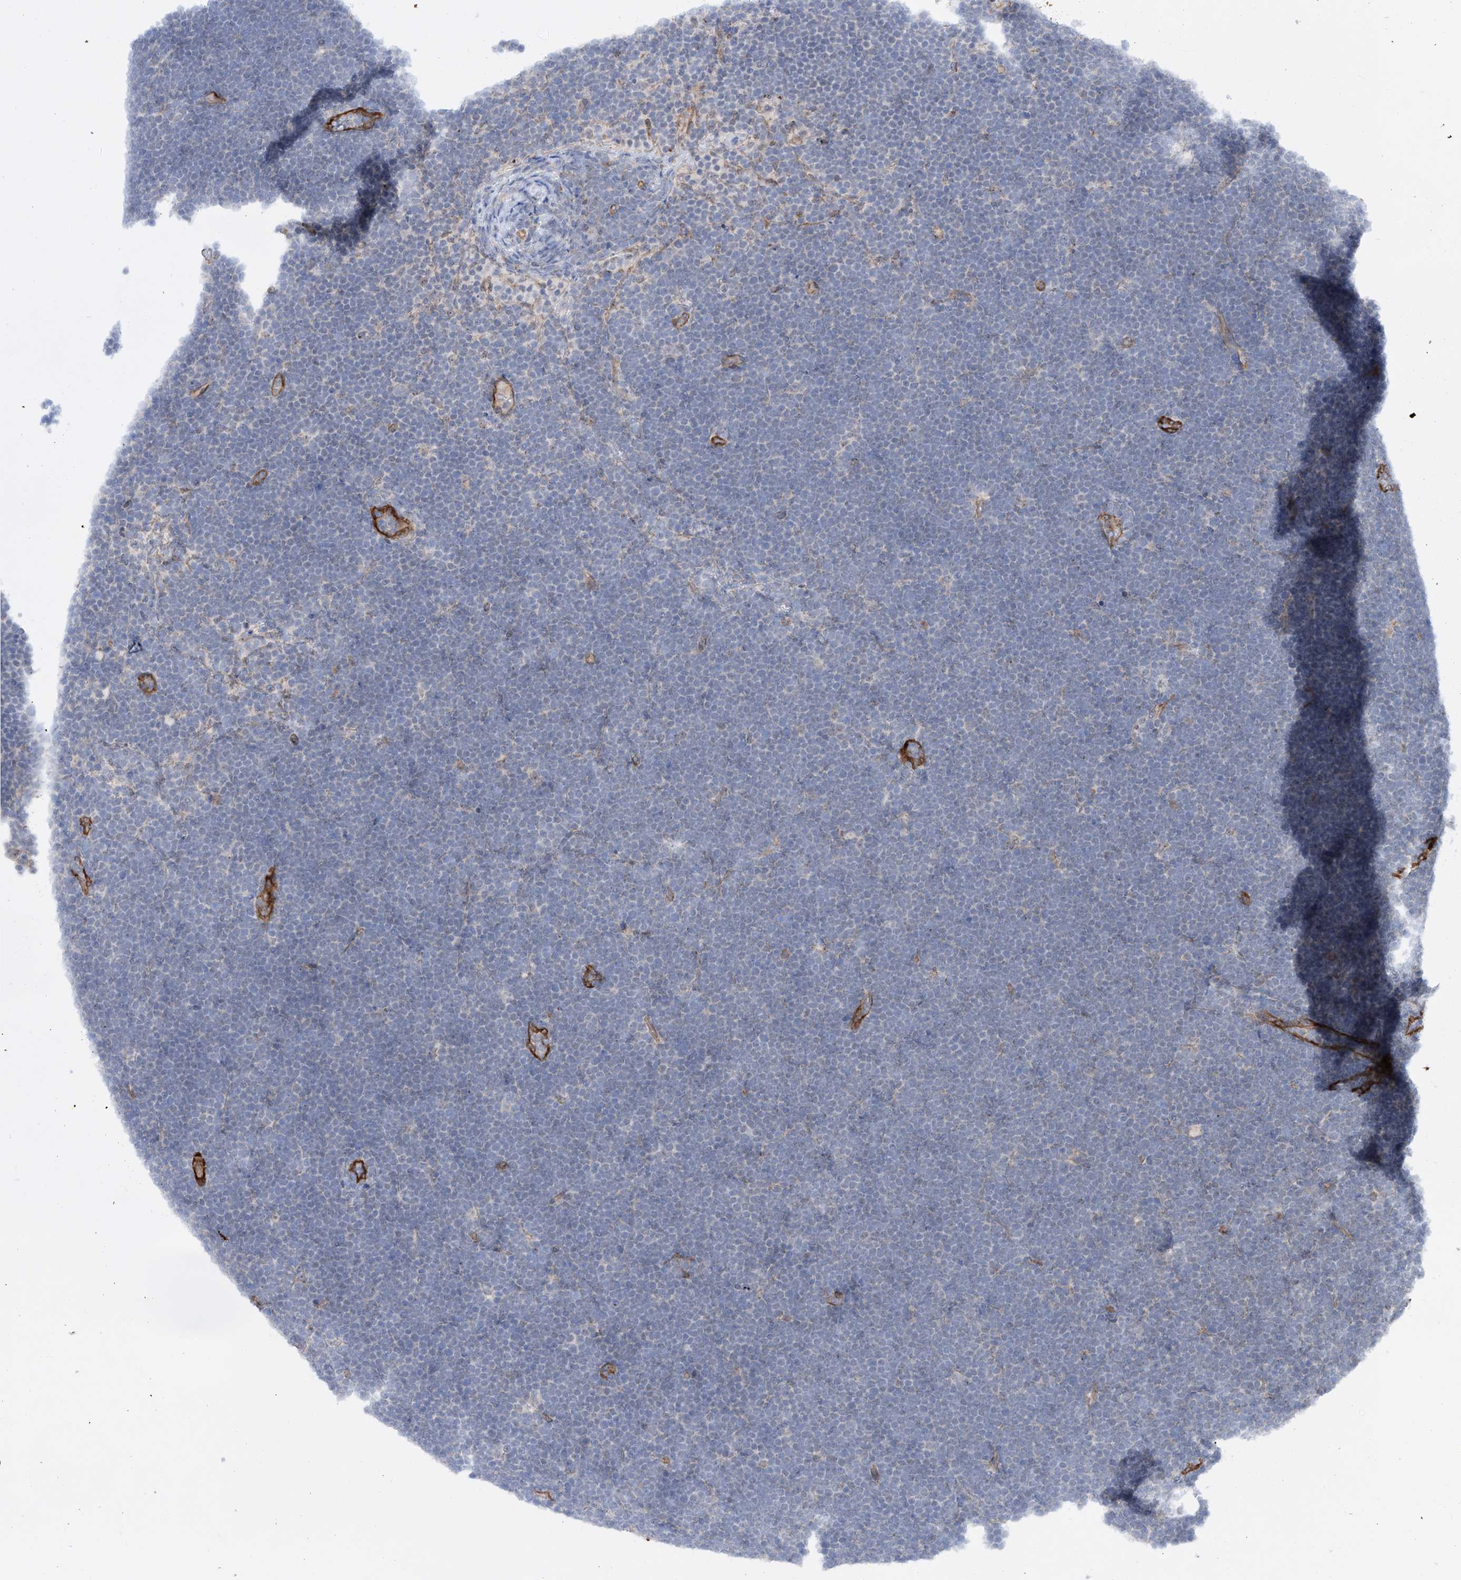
{"staining": {"intensity": "negative", "quantity": "none", "location": "none"}, "tissue": "lymphoma", "cell_type": "Tumor cells", "image_type": "cancer", "snomed": [{"axis": "morphology", "description": "Malignant lymphoma, non-Hodgkin's type, High grade"}, {"axis": "topography", "description": "Lymph node"}], "caption": "Lymphoma stained for a protein using immunohistochemistry exhibits no staining tumor cells.", "gene": "ZNF490", "patient": {"sex": "male", "age": 13}}